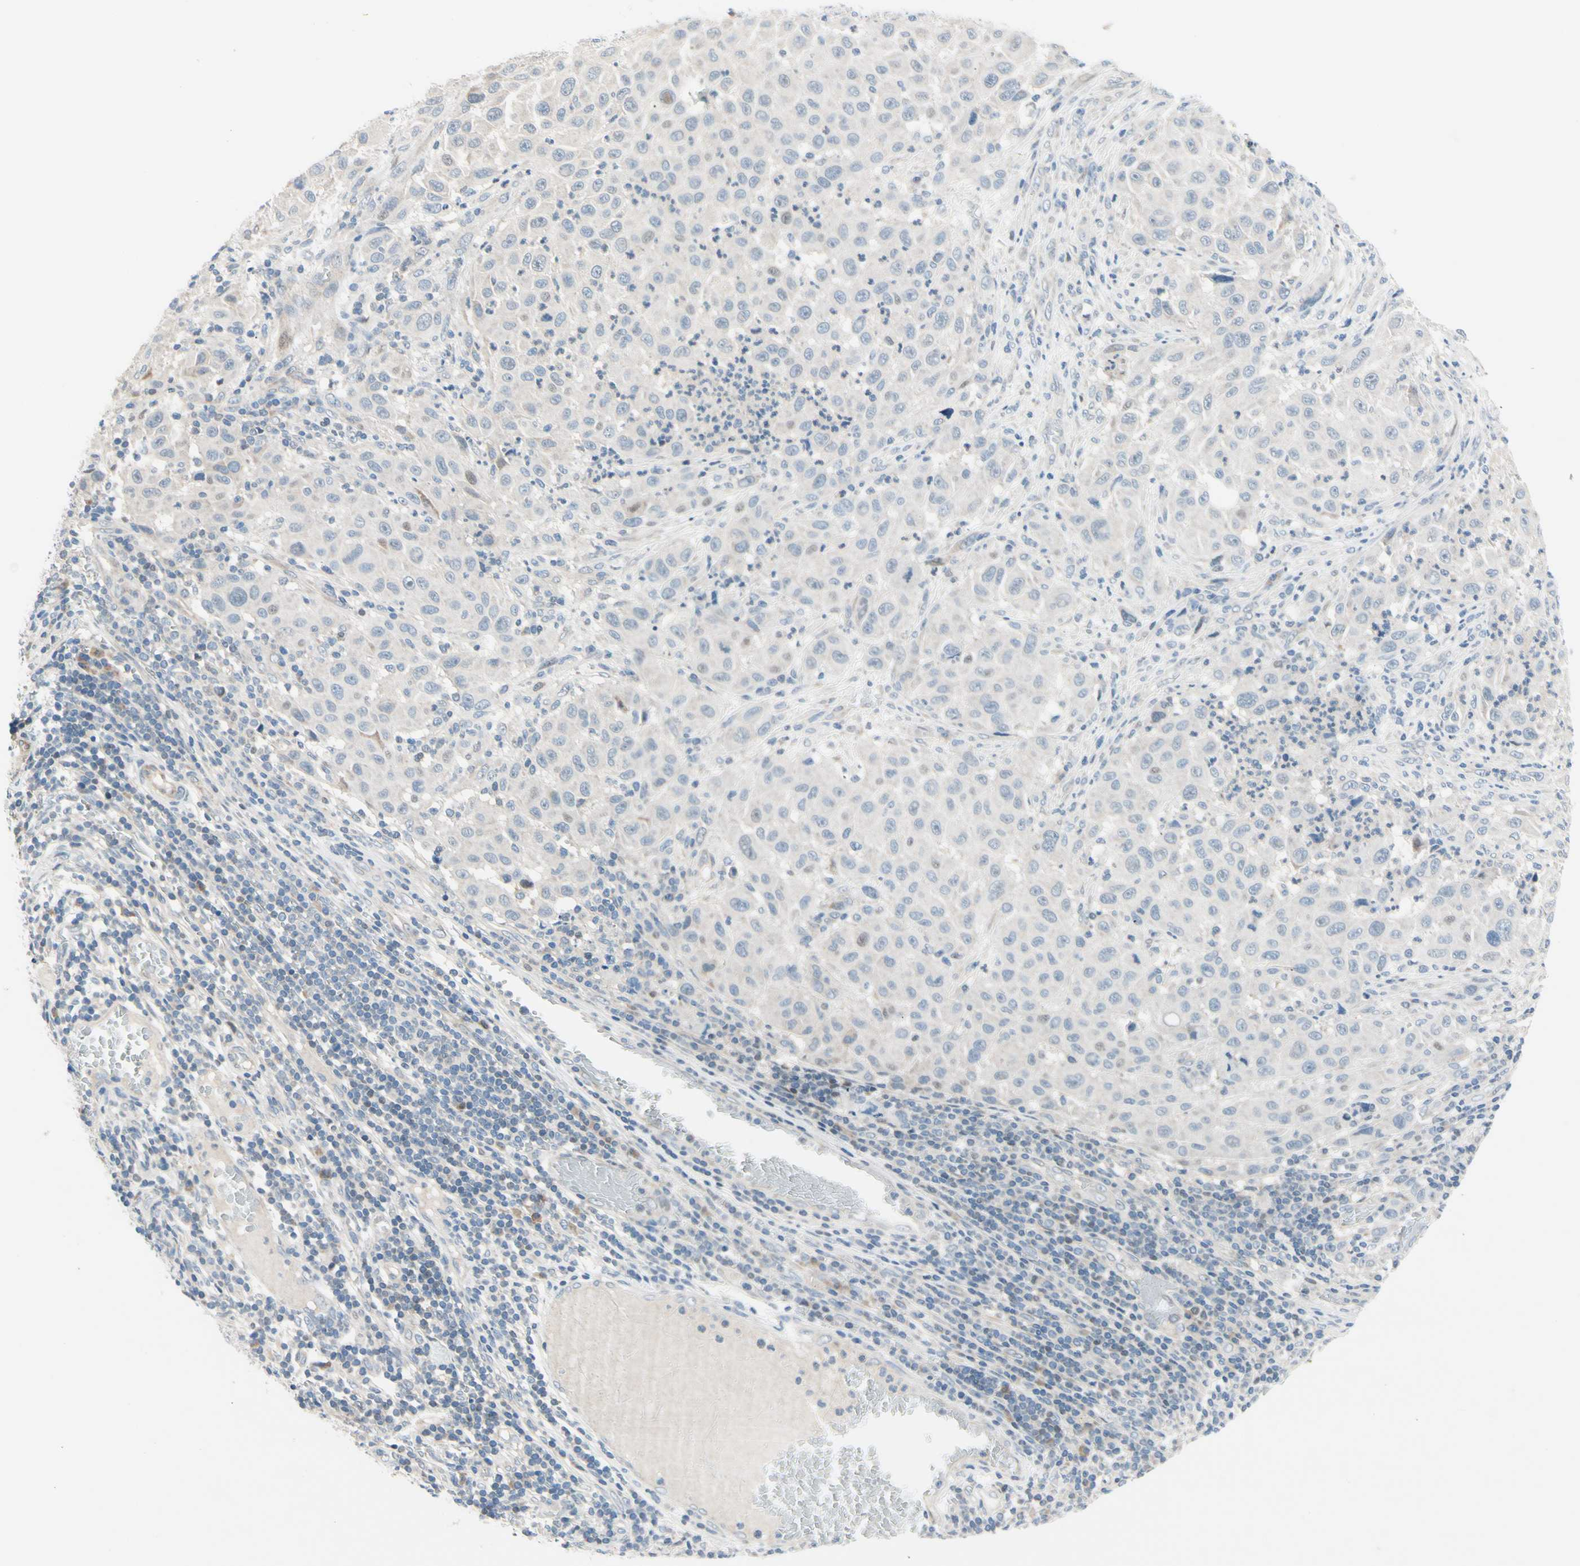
{"staining": {"intensity": "negative", "quantity": "none", "location": "none"}, "tissue": "melanoma", "cell_type": "Tumor cells", "image_type": "cancer", "snomed": [{"axis": "morphology", "description": "Malignant melanoma, Metastatic site"}, {"axis": "topography", "description": "Lymph node"}], "caption": "The immunohistochemistry photomicrograph has no significant positivity in tumor cells of malignant melanoma (metastatic site) tissue.", "gene": "CFAP36", "patient": {"sex": "male", "age": 61}}